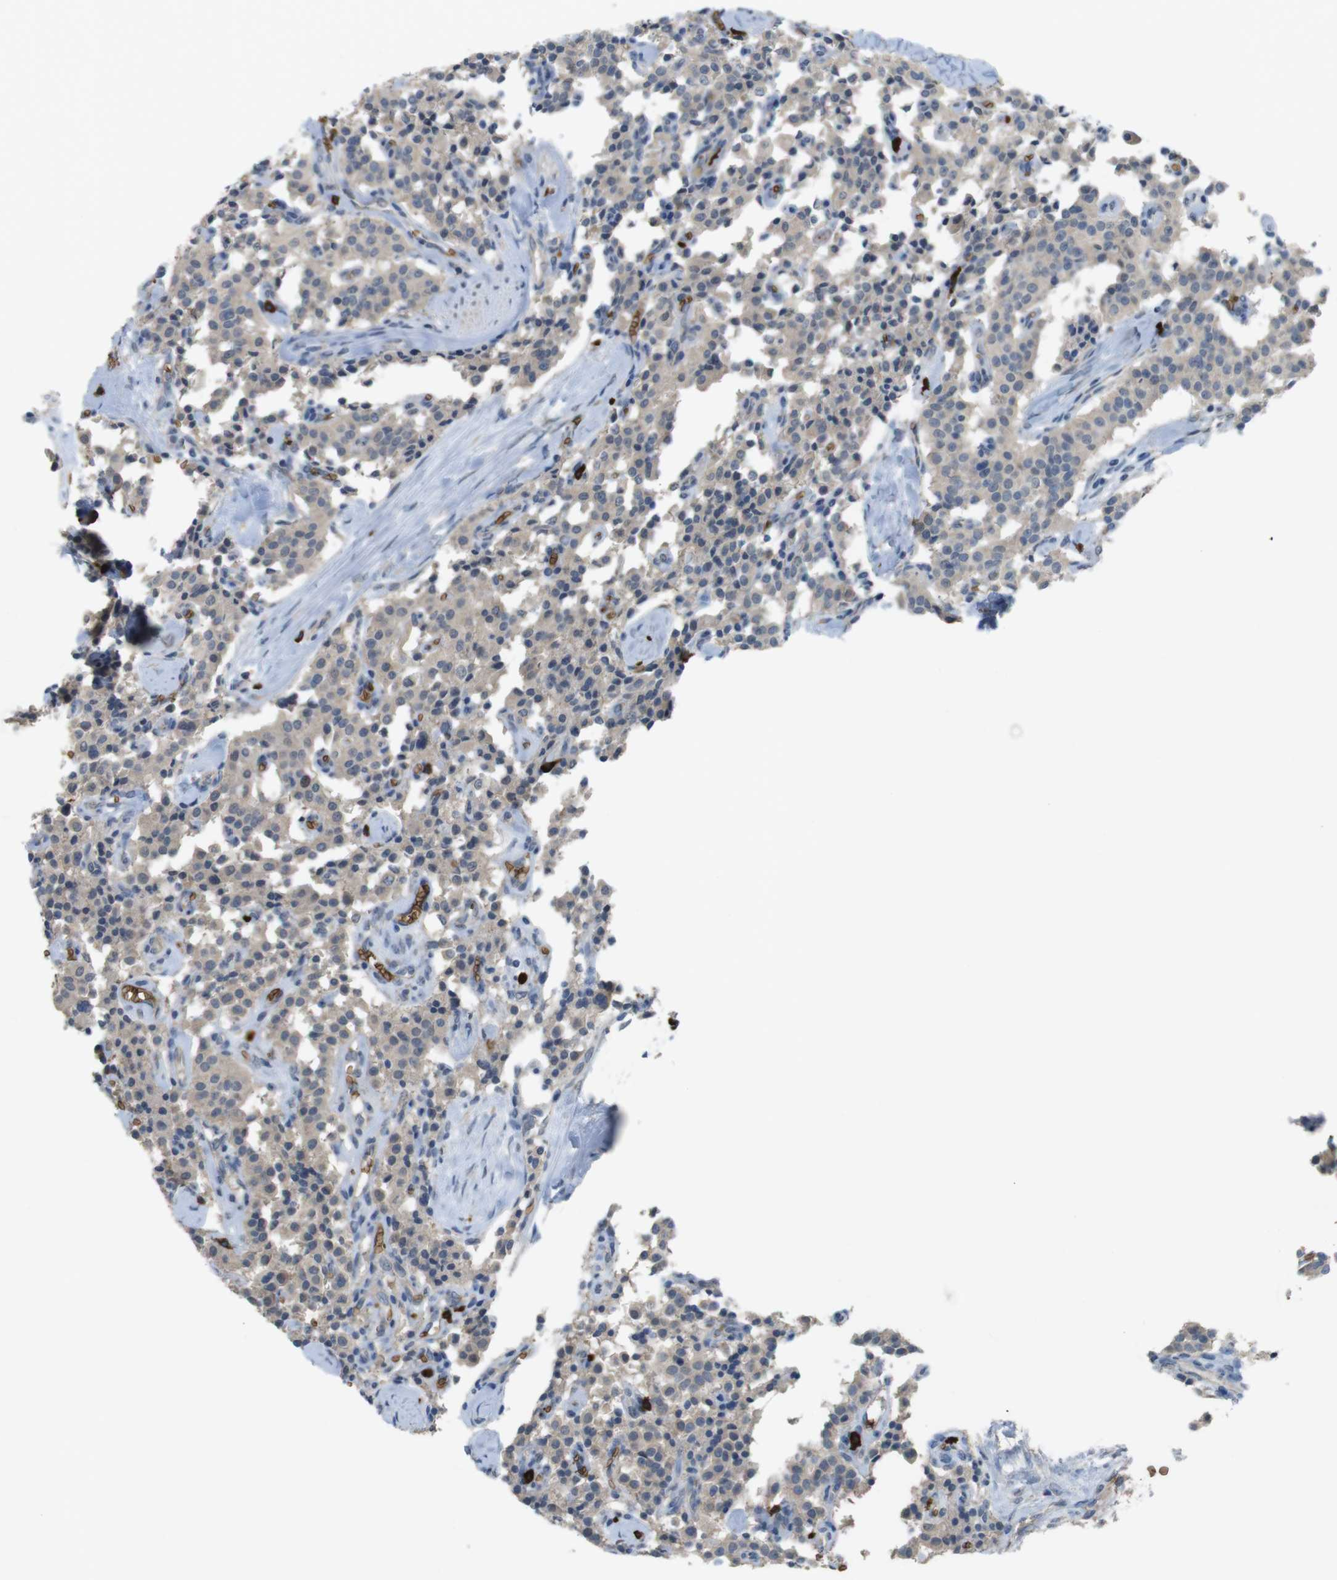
{"staining": {"intensity": "weak", "quantity": ">75%", "location": "cytoplasmic/membranous"}, "tissue": "carcinoid", "cell_type": "Tumor cells", "image_type": "cancer", "snomed": [{"axis": "morphology", "description": "Carcinoid, malignant, NOS"}, {"axis": "topography", "description": "Lung"}], "caption": "The immunohistochemical stain labels weak cytoplasmic/membranous positivity in tumor cells of carcinoid tissue.", "gene": "GYPA", "patient": {"sex": "male", "age": 30}}